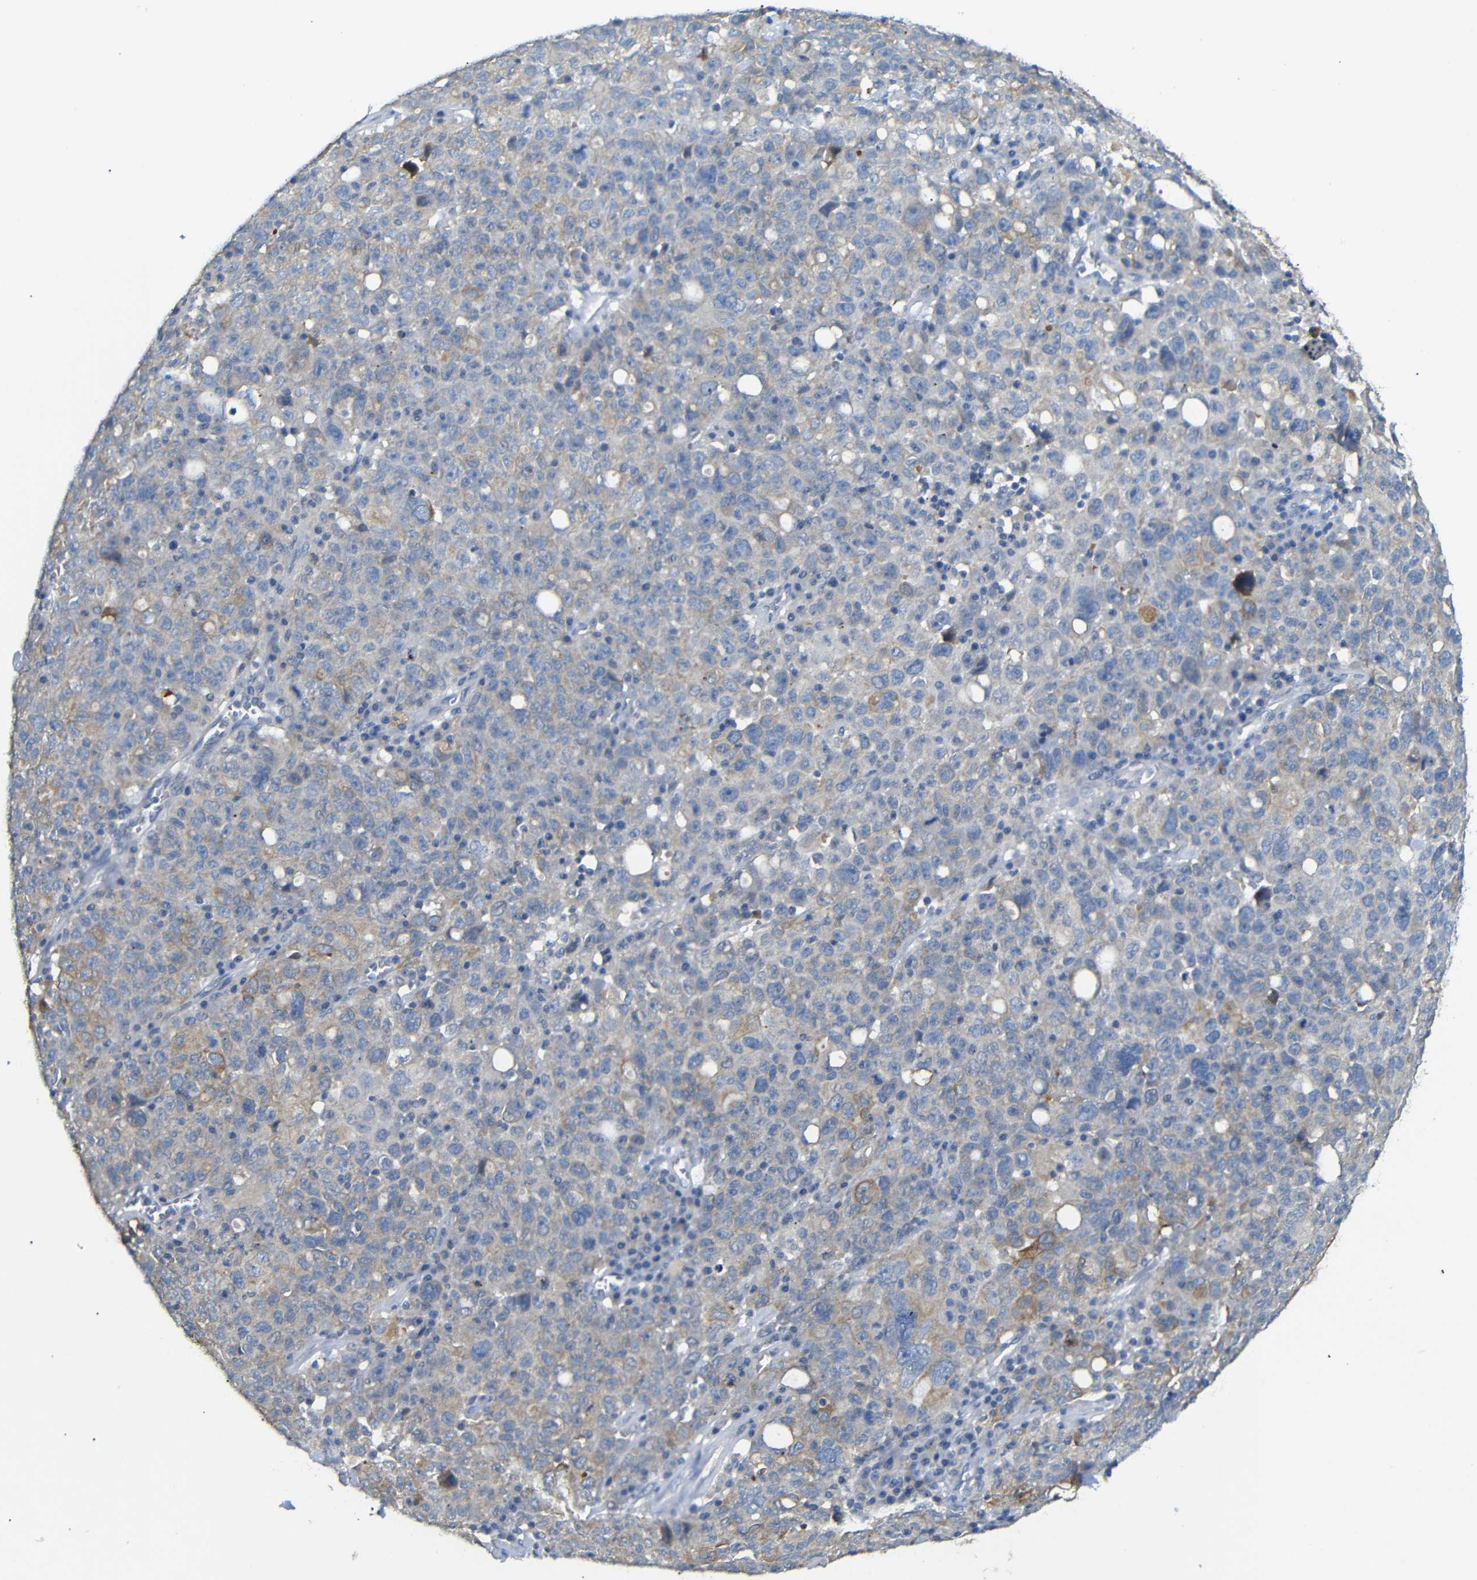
{"staining": {"intensity": "weak", "quantity": ">75%", "location": "cytoplasmic/membranous"}, "tissue": "ovarian cancer", "cell_type": "Tumor cells", "image_type": "cancer", "snomed": [{"axis": "morphology", "description": "Carcinoma, endometroid"}, {"axis": "topography", "description": "Ovary"}], "caption": "Brown immunohistochemical staining in ovarian endometroid carcinoma demonstrates weak cytoplasmic/membranous staining in about >75% of tumor cells.", "gene": "ALOX15", "patient": {"sex": "female", "age": 62}}